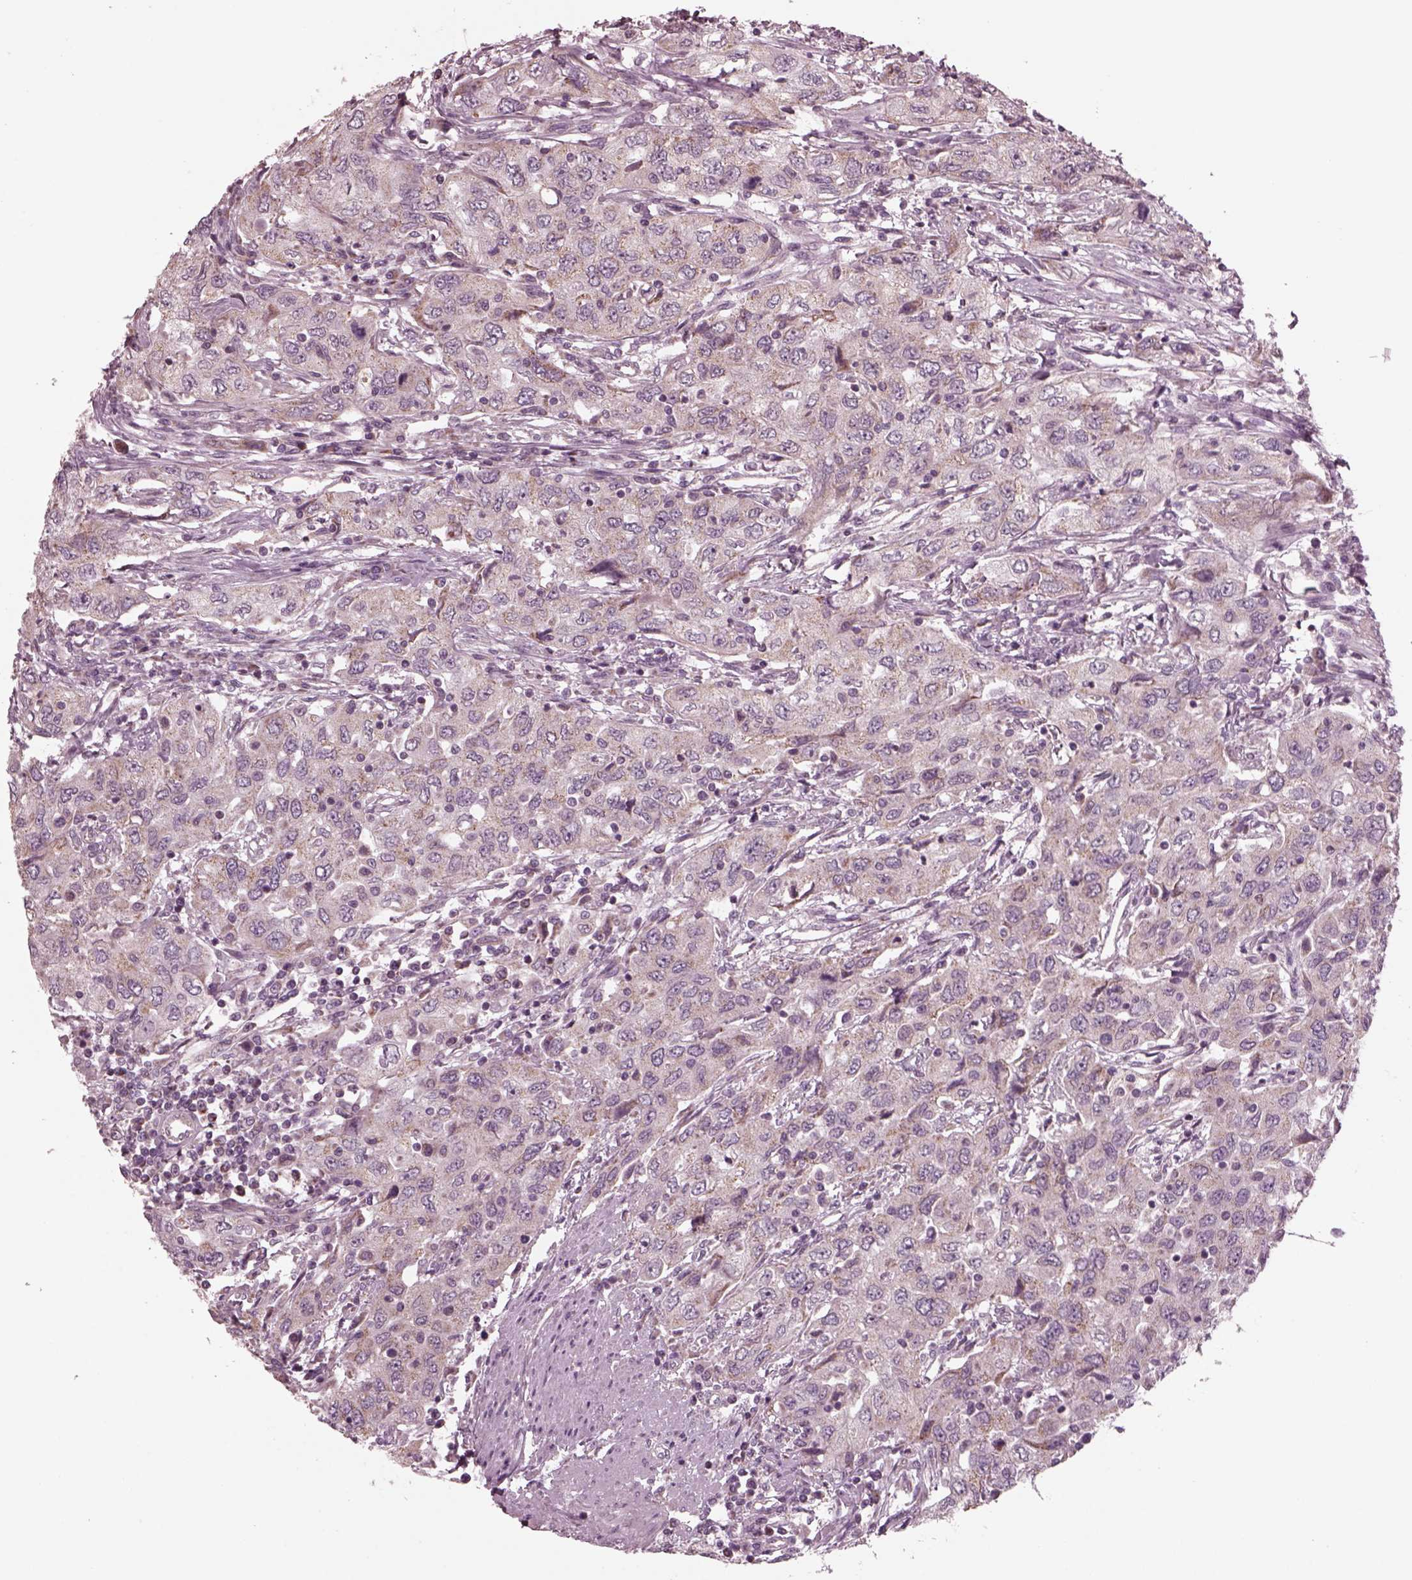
{"staining": {"intensity": "weak", "quantity": "<25%", "location": "cytoplasmic/membranous"}, "tissue": "urothelial cancer", "cell_type": "Tumor cells", "image_type": "cancer", "snomed": [{"axis": "morphology", "description": "Urothelial carcinoma, High grade"}, {"axis": "topography", "description": "Urinary bladder"}], "caption": "The image reveals no significant staining in tumor cells of high-grade urothelial carcinoma.", "gene": "CELSR3", "patient": {"sex": "male", "age": 76}}